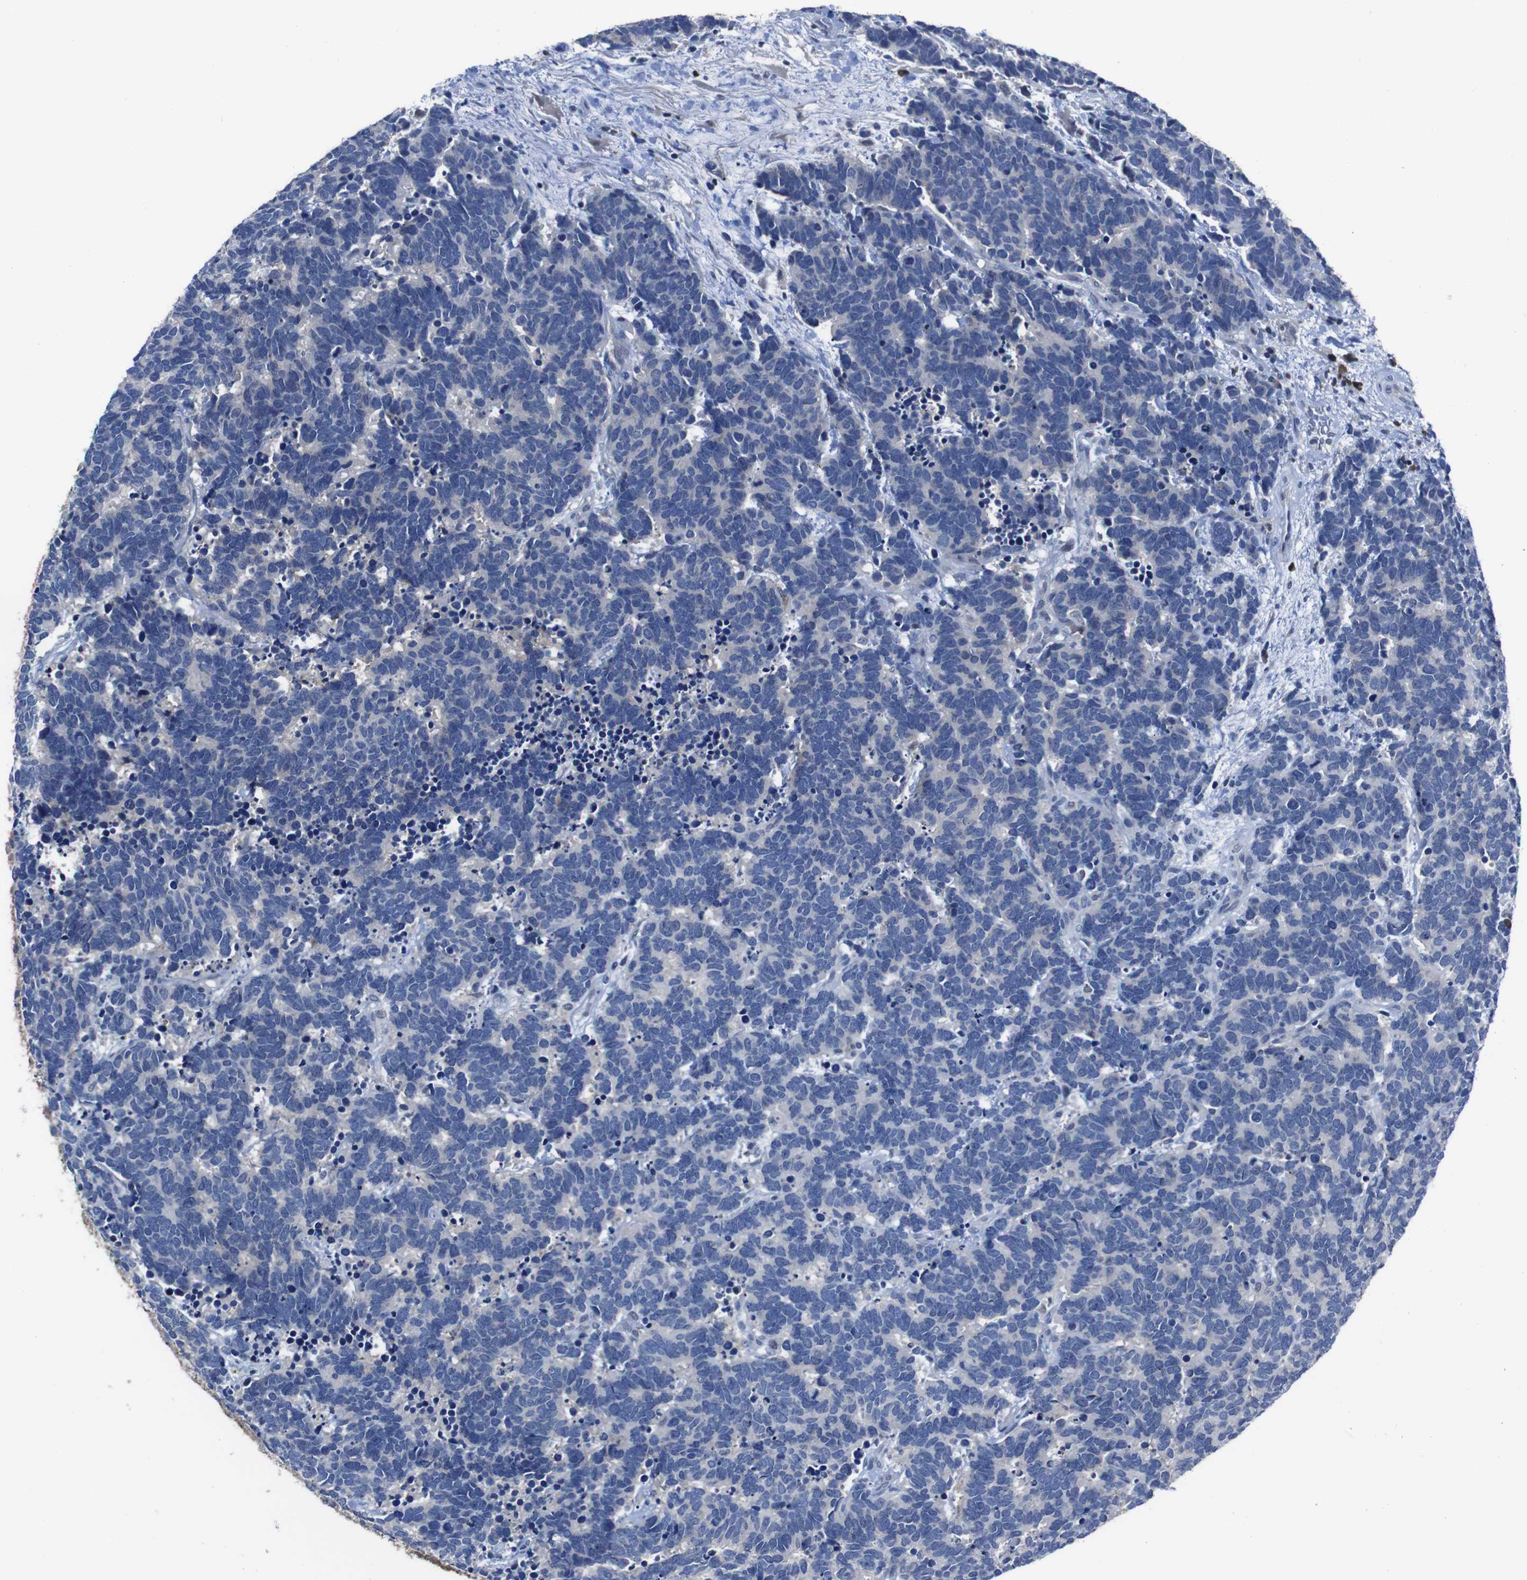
{"staining": {"intensity": "negative", "quantity": "none", "location": "none"}, "tissue": "carcinoid", "cell_type": "Tumor cells", "image_type": "cancer", "snomed": [{"axis": "morphology", "description": "Carcinoma, NOS"}, {"axis": "morphology", "description": "Carcinoid, malignant, NOS"}, {"axis": "topography", "description": "Urinary bladder"}], "caption": "High power microscopy histopathology image of an immunohistochemistry (IHC) image of malignant carcinoid, revealing no significant positivity in tumor cells.", "gene": "SEMA4B", "patient": {"sex": "male", "age": 57}}